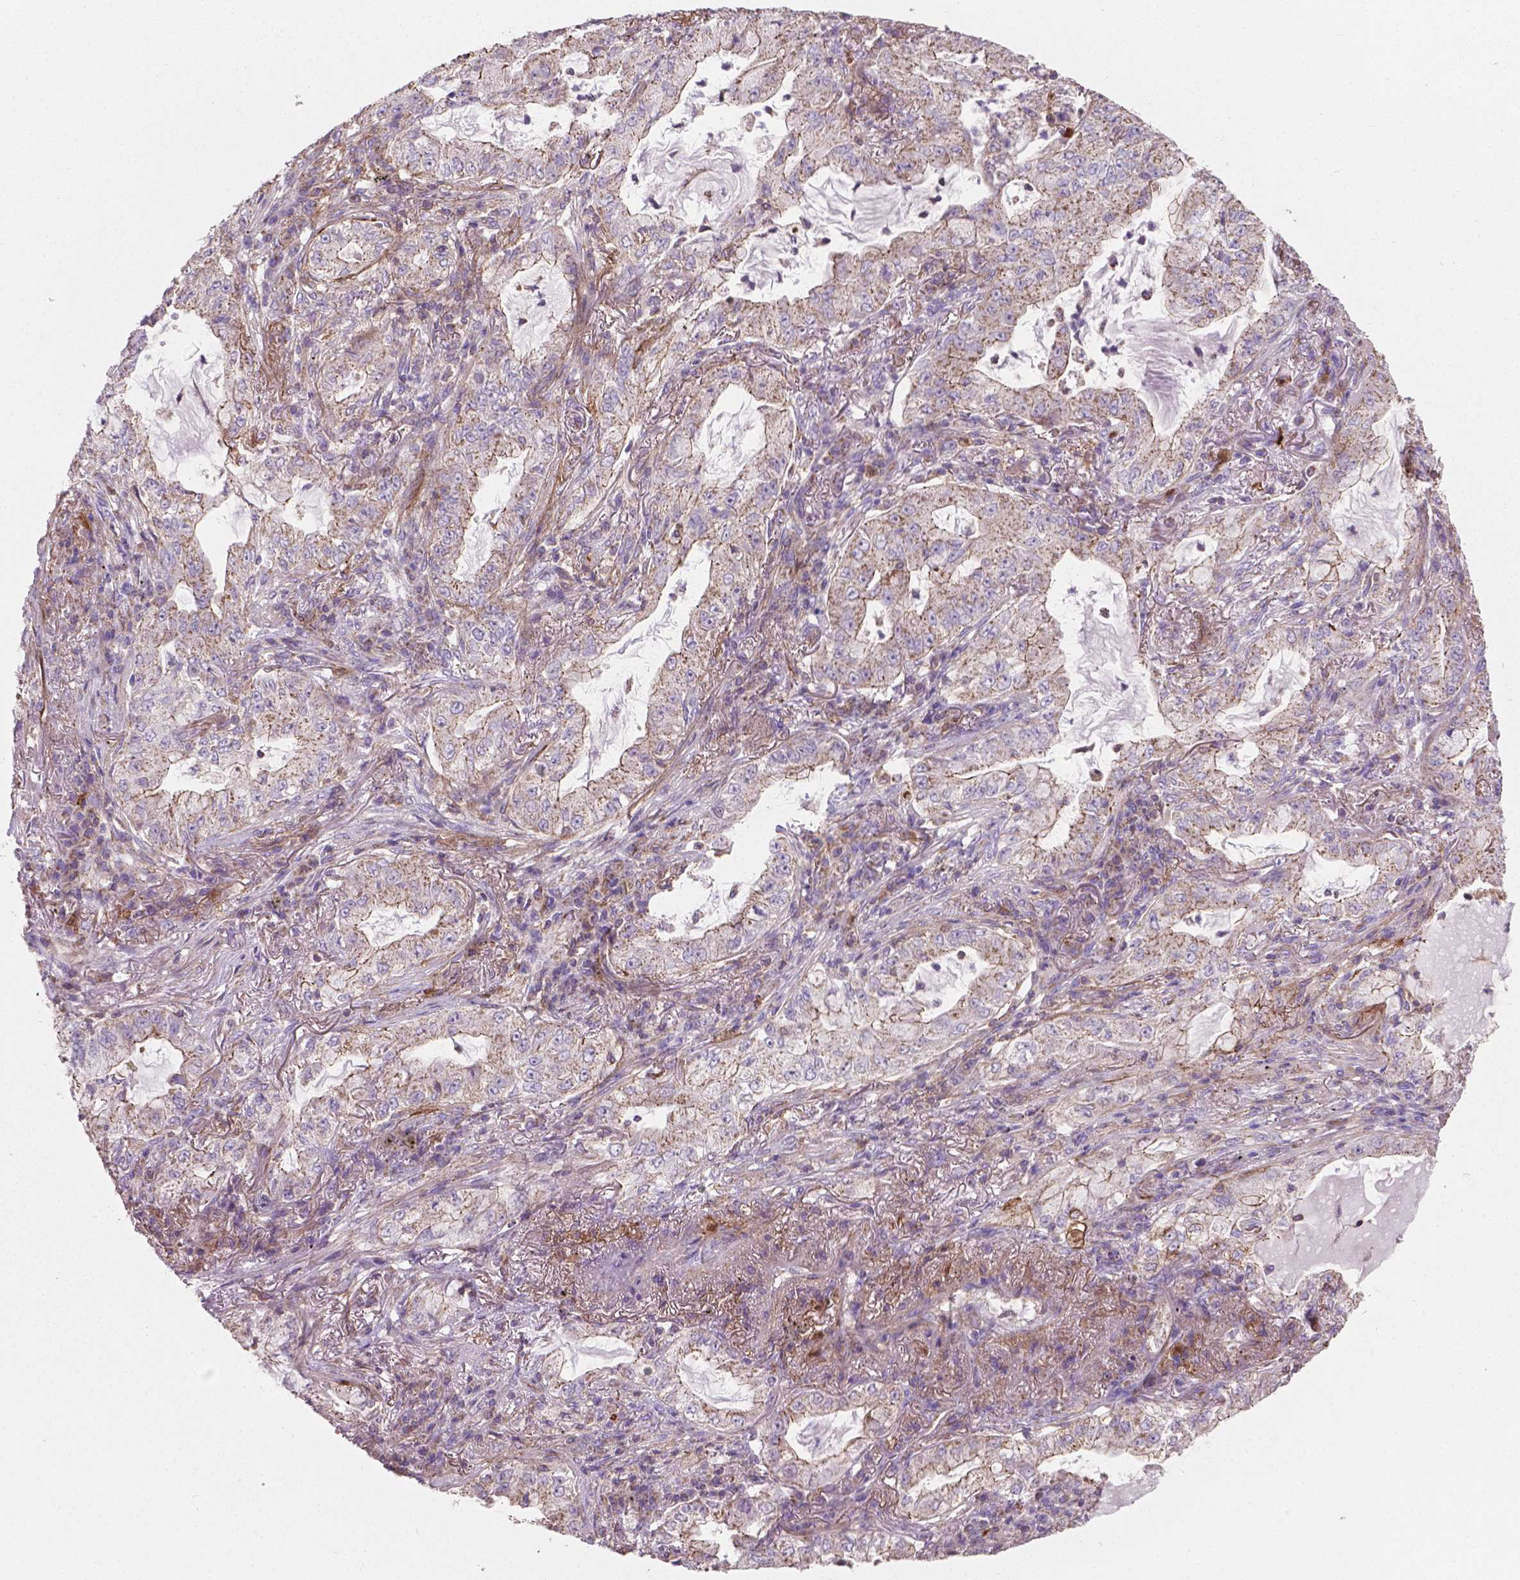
{"staining": {"intensity": "weak", "quantity": "25%-75%", "location": "cytoplasmic/membranous"}, "tissue": "lung cancer", "cell_type": "Tumor cells", "image_type": "cancer", "snomed": [{"axis": "morphology", "description": "Adenocarcinoma, NOS"}, {"axis": "topography", "description": "Lung"}], "caption": "The image exhibits immunohistochemical staining of lung cancer. There is weak cytoplasmic/membranous positivity is appreciated in approximately 25%-75% of tumor cells.", "gene": "TCAF1", "patient": {"sex": "female", "age": 73}}